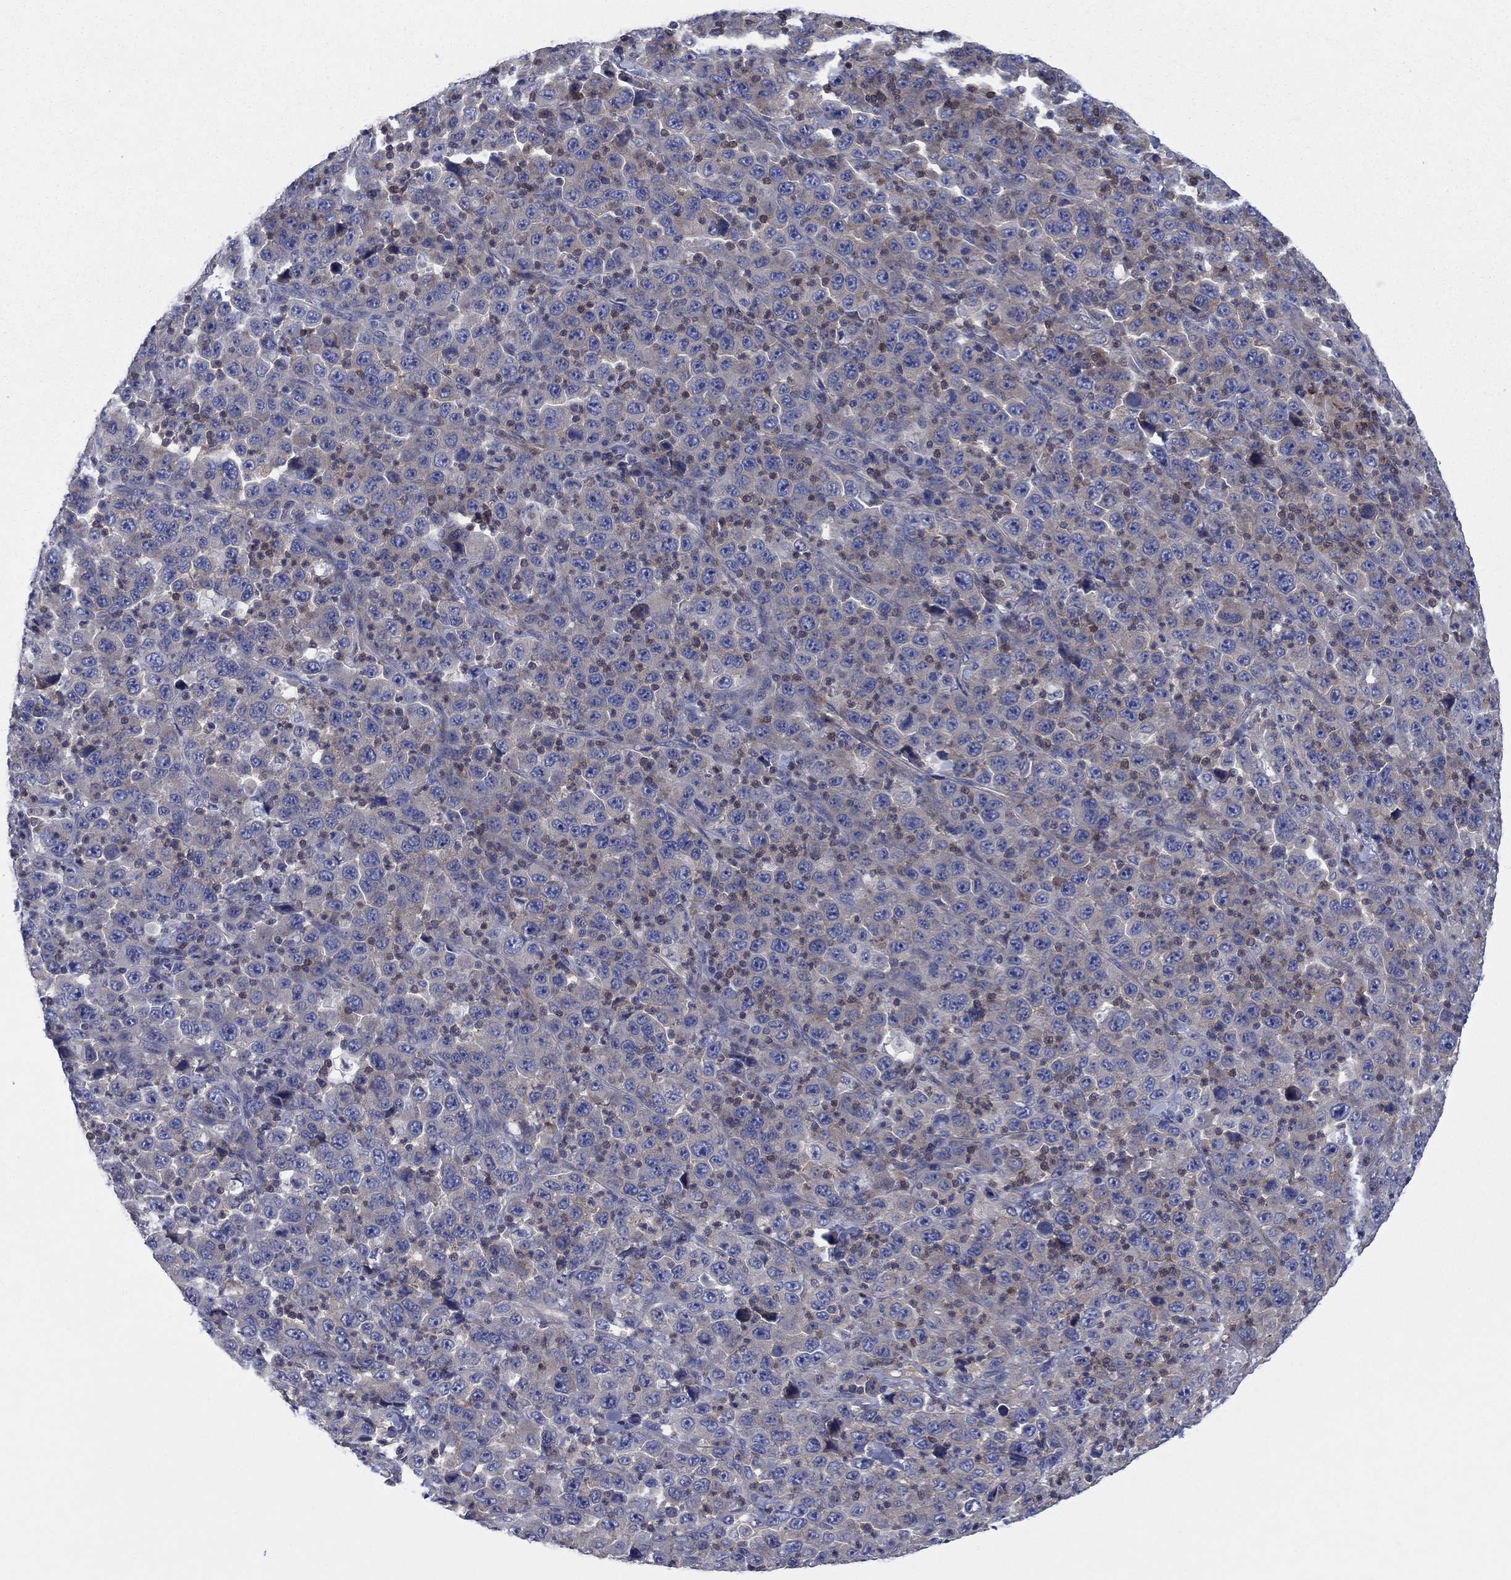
{"staining": {"intensity": "negative", "quantity": "none", "location": "none"}, "tissue": "stomach cancer", "cell_type": "Tumor cells", "image_type": "cancer", "snomed": [{"axis": "morphology", "description": "Normal tissue, NOS"}, {"axis": "morphology", "description": "Adenocarcinoma, NOS"}, {"axis": "topography", "description": "Stomach, upper"}, {"axis": "topography", "description": "Stomach"}], "caption": "IHC of human stomach cancer (adenocarcinoma) reveals no staining in tumor cells.", "gene": "PVR", "patient": {"sex": "male", "age": 59}}